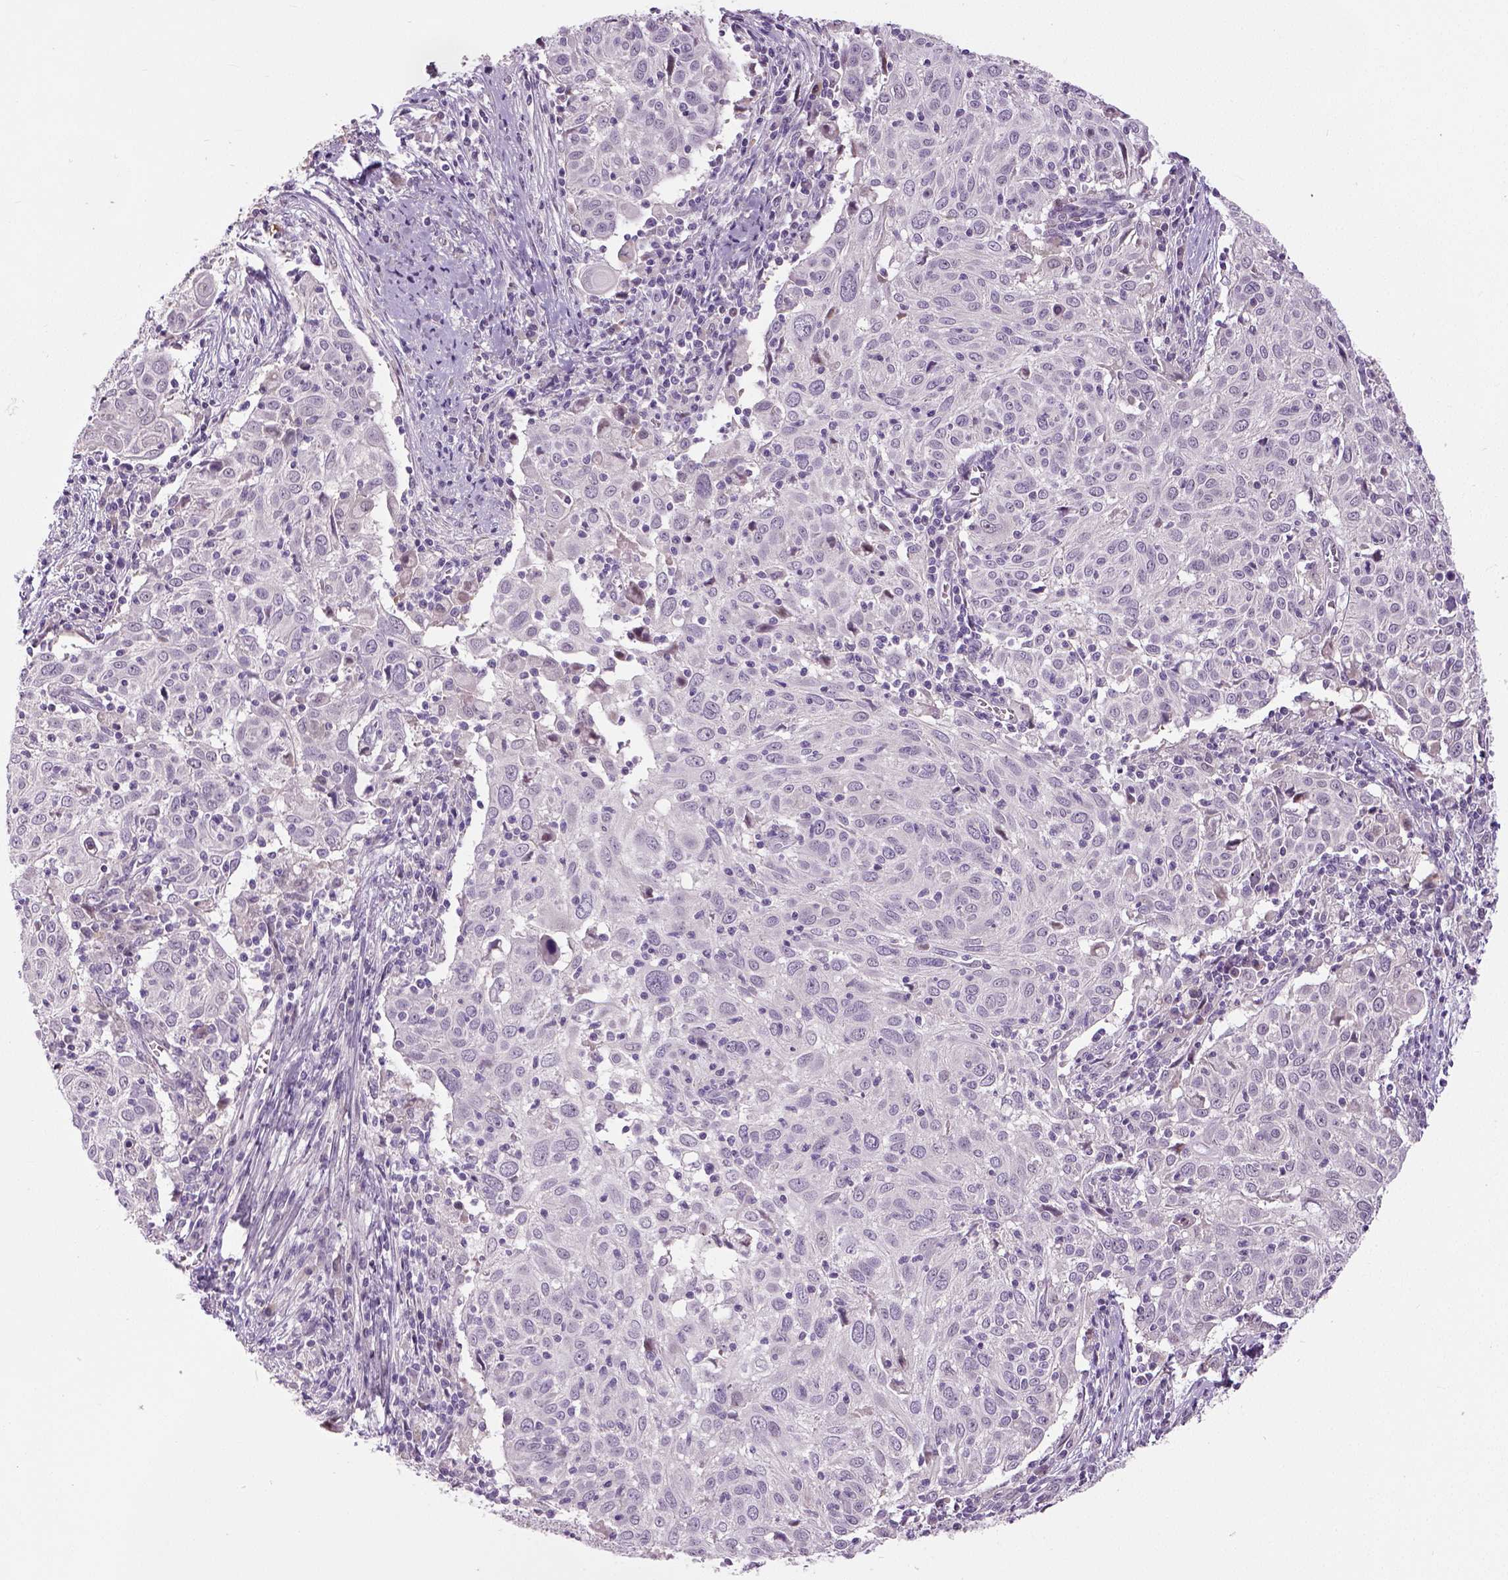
{"staining": {"intensity": "negative", "quantity": "none", "location": "none"}, "tissue": "cervical cancer", "cell_type": "Tumor cells", "image_type": "cancer", "snomed": [{"axis": "morphology", "description": "Squamous cell carcinoma, NOS"}, {"axis": "topography", "description": "Cervix"}], "caption": "The histopathology image exhibits no significant expression in tumor cells of cervical cancer. (DAB IHC, high magnification).", "gene": "NECAB1", "patient": {"sex": "female", "age": 39}}